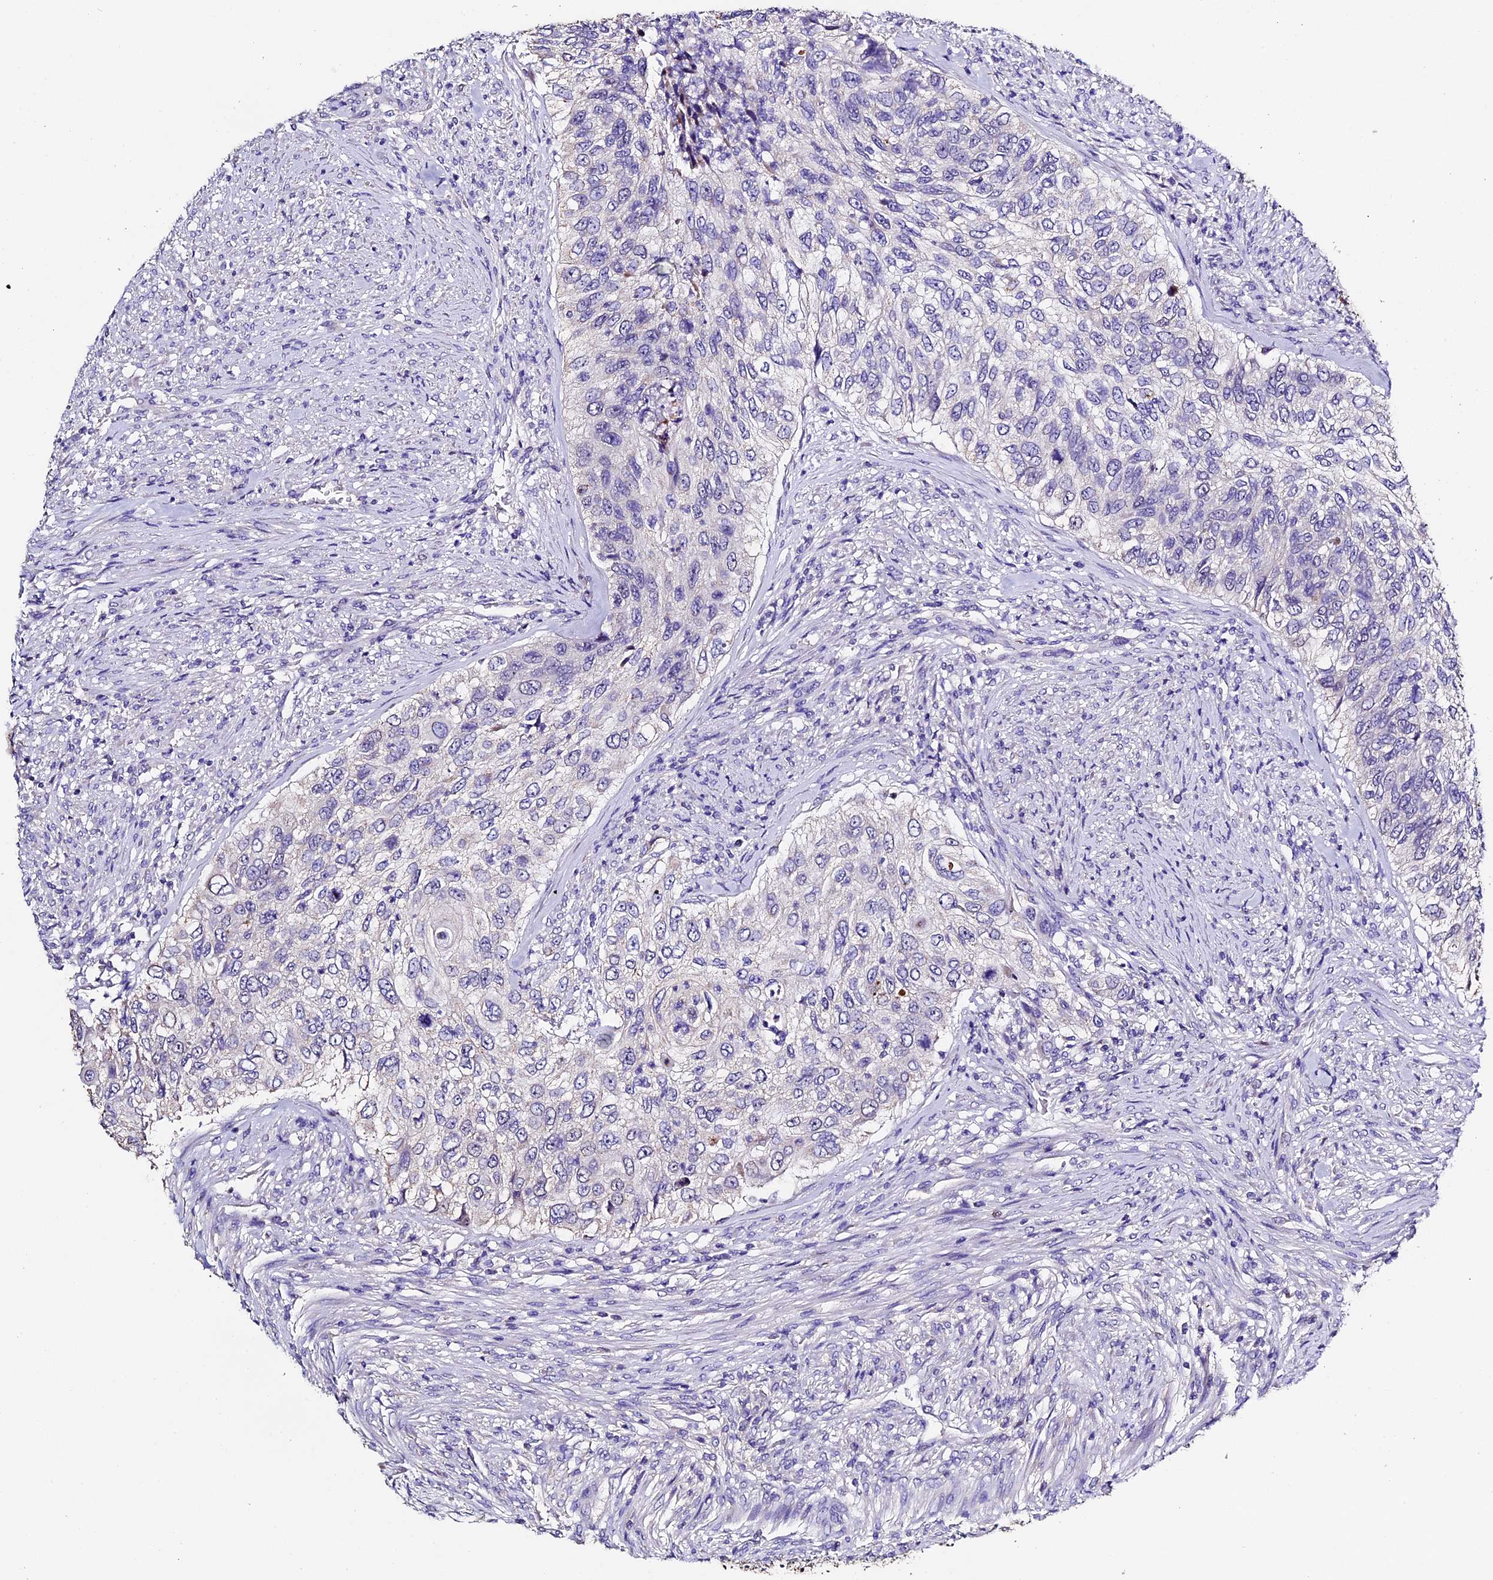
{"staining": {"intensity": "negative", "quantity": "none", "location": "none"}, "tissue": "urothelial cancer", "cell_type": "Tumor cells", "image_type": "cancer", "snomed": [{"axis": "morphology", "description": "Urothelial carcinoma, High grade"}, {"axis": "topography", "description": "Urinary bladder"}], "caption": "High magnification brightfield microscopy of urothelial carcinoma (high-grade) stained with DAB (brown) and counterstained with hematoxylin (blue): tumor cells show no significant expression.", "gene": "FBXW9", "patient": {"sex": "female", "age": 60}}